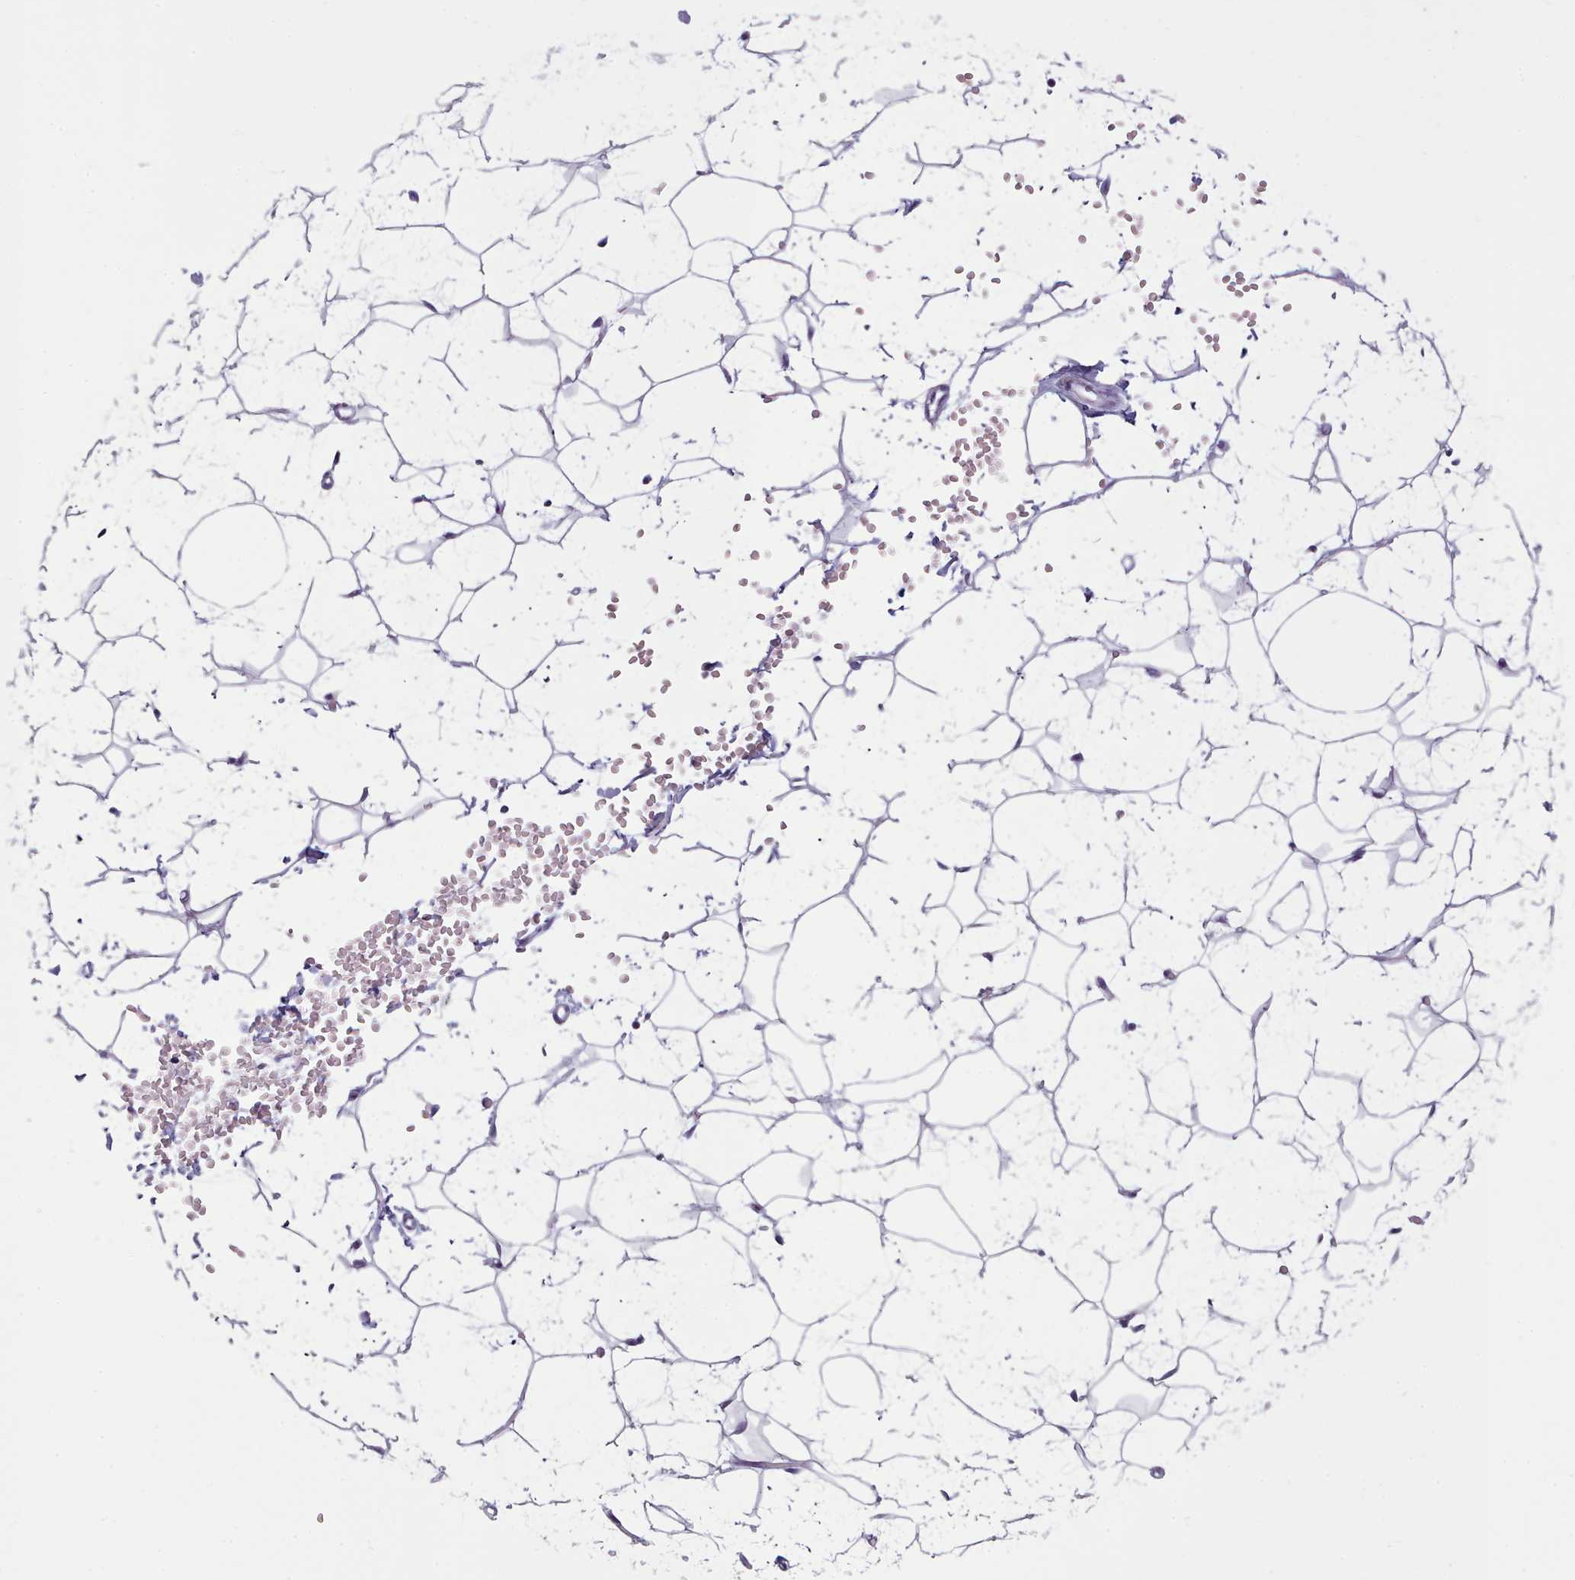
{"staining": {"intensity": "negative", "quantity": "none", "location": "none"}, "tissue": "adipose tissue", "cell_type": "Adipocytes", "image_type": "normal", "snomed": [{"axis": "morphology", "description": "Normal tissue, NOS"}, {"axis": "topography", "description": "Breast"}], "caption": "DAB immunohistochemical staining of normal human adipose tissue demonstrates no significant staining in adipocytes.", "gene": "FBXO48", "patient": {"sex": "female", "age": 23}}